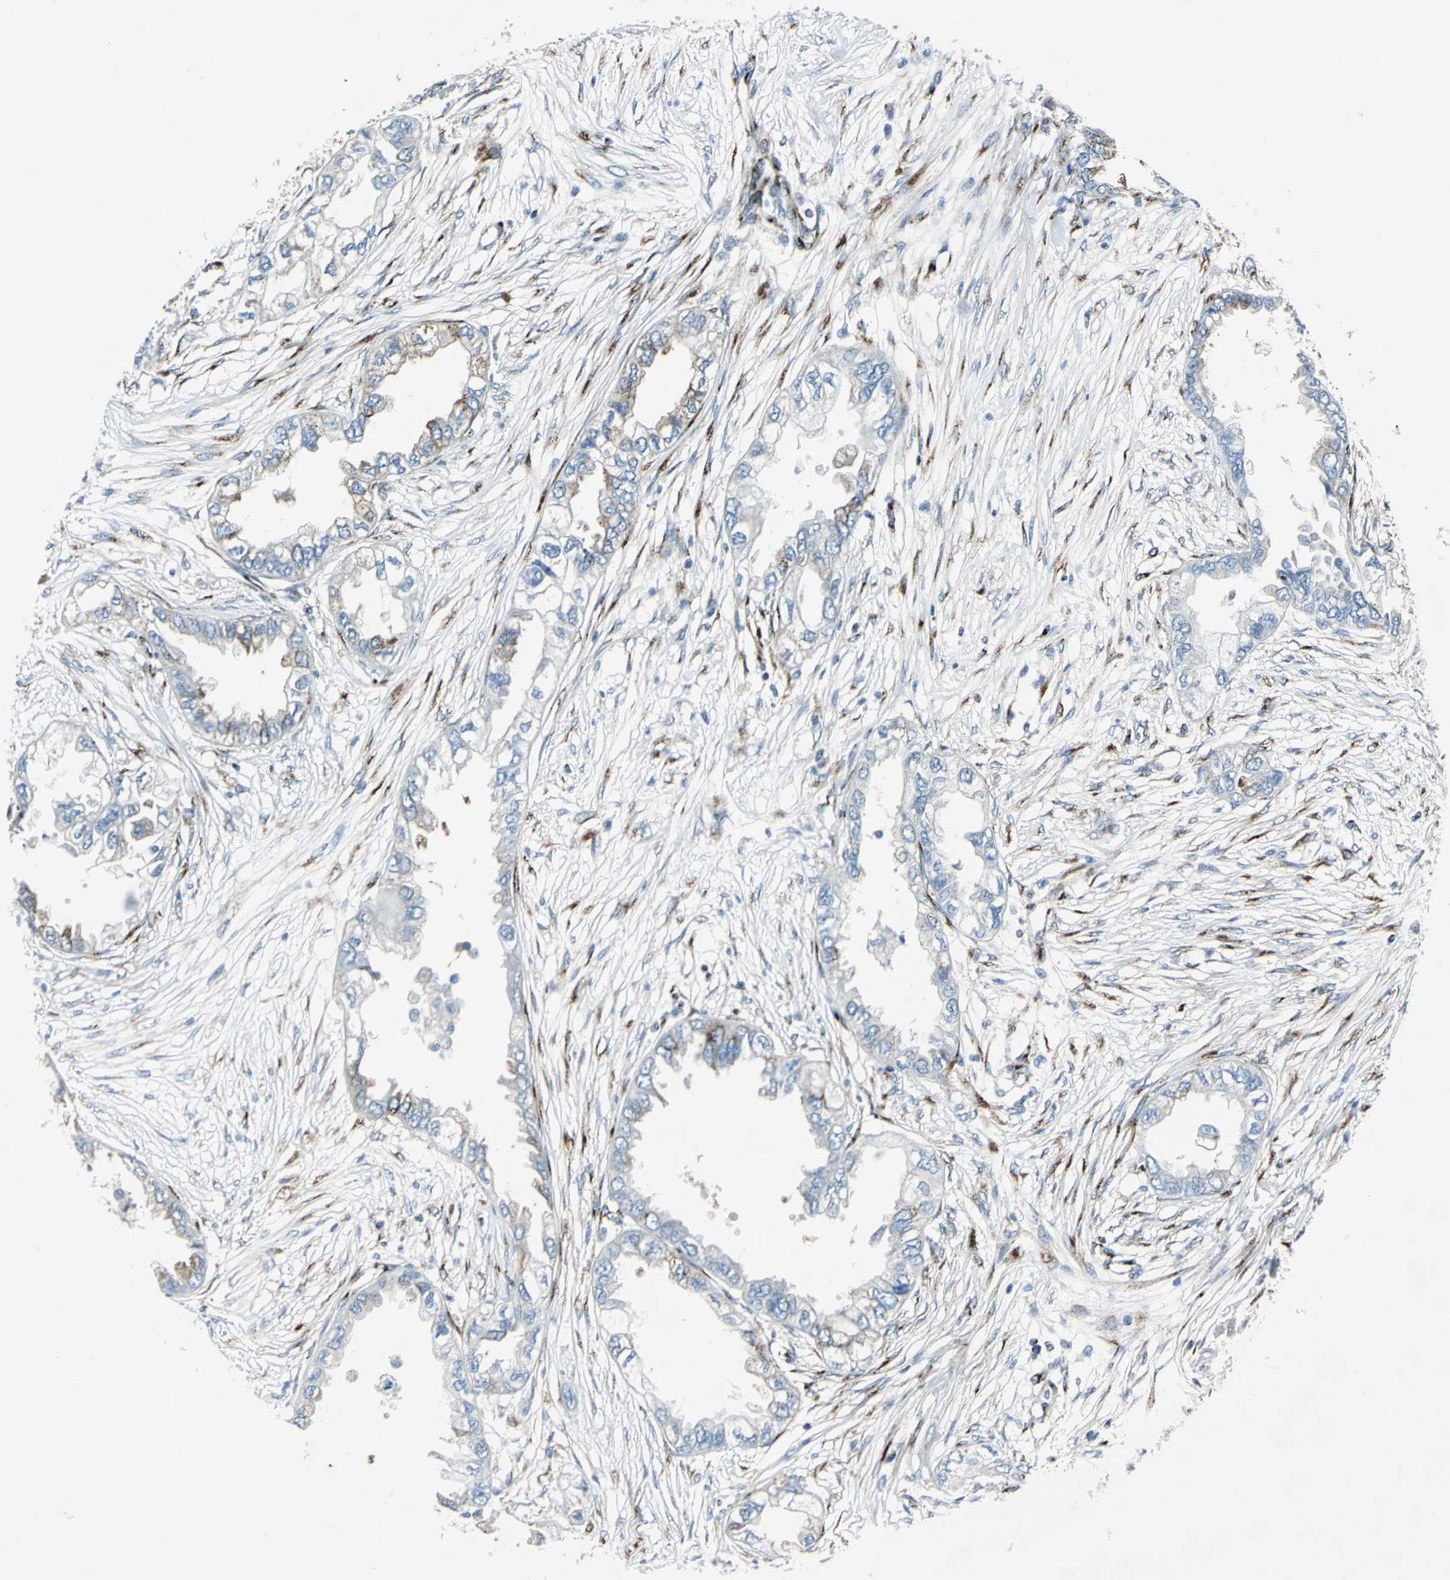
{"staining": {"intensity": "moderate", "quantity": "<25%", "location": "cytoplasmic/membranous"}, "tissue": "endometrial cancer", "cell_type": "Tumor cells", "image_type": "cancer", "snomed": [{"axis": "morphology", "description": "Adenocarcinoma, NOS"}, {"axis": "topography", "description": "Endometrium"}], "caption": "Tumor cells reveal low levels of moderate cytoplasmic/membranous positivity in about <25% of cells in endometrial adenocarcinoma.", "gene": "GPR3", "patient": {"sex": "female", "age": 67}}